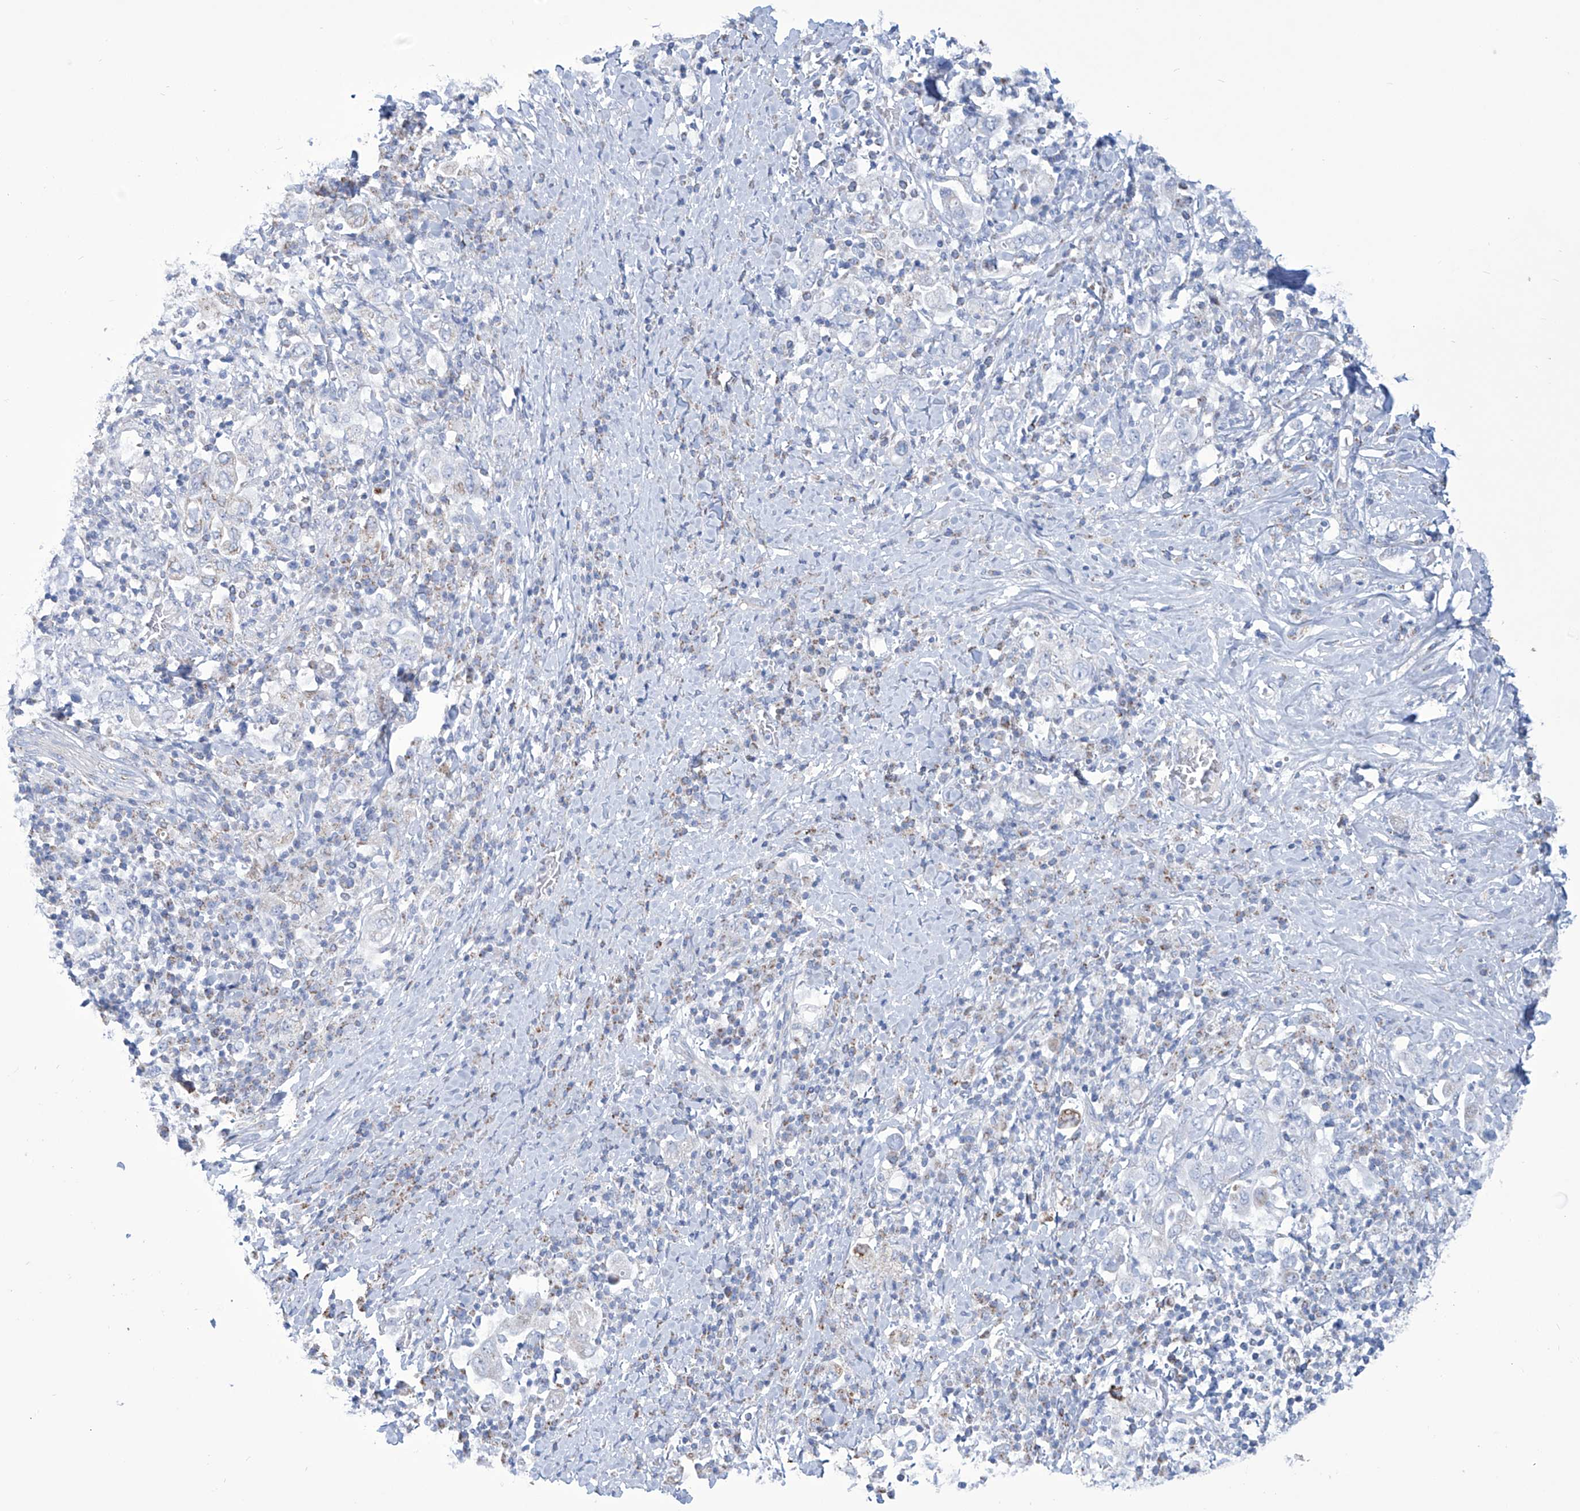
{"staining": {"intensity": "negative", "quantity": "none", "location": "none"}, "tissue": "stomach cancer", "cell_type": "Tumor cells", "image_type": "cancer", "snomed": [{"axis": "morphology", "description": "Adenocarcinoma, NOS"}, {"axis": "topography", "description": "Stomach, upper"}], "caption": "The immunohistochemistry histopathology image has no significant staining in tumor cells of stomach adenocarcinoma tissue. (DAB (3,3'-diaminobenzidine) immunohistochemistry (IHC), high magnification).", "gene": "ALDH6A1", "patient": {"sex": "male", "age": 62}}